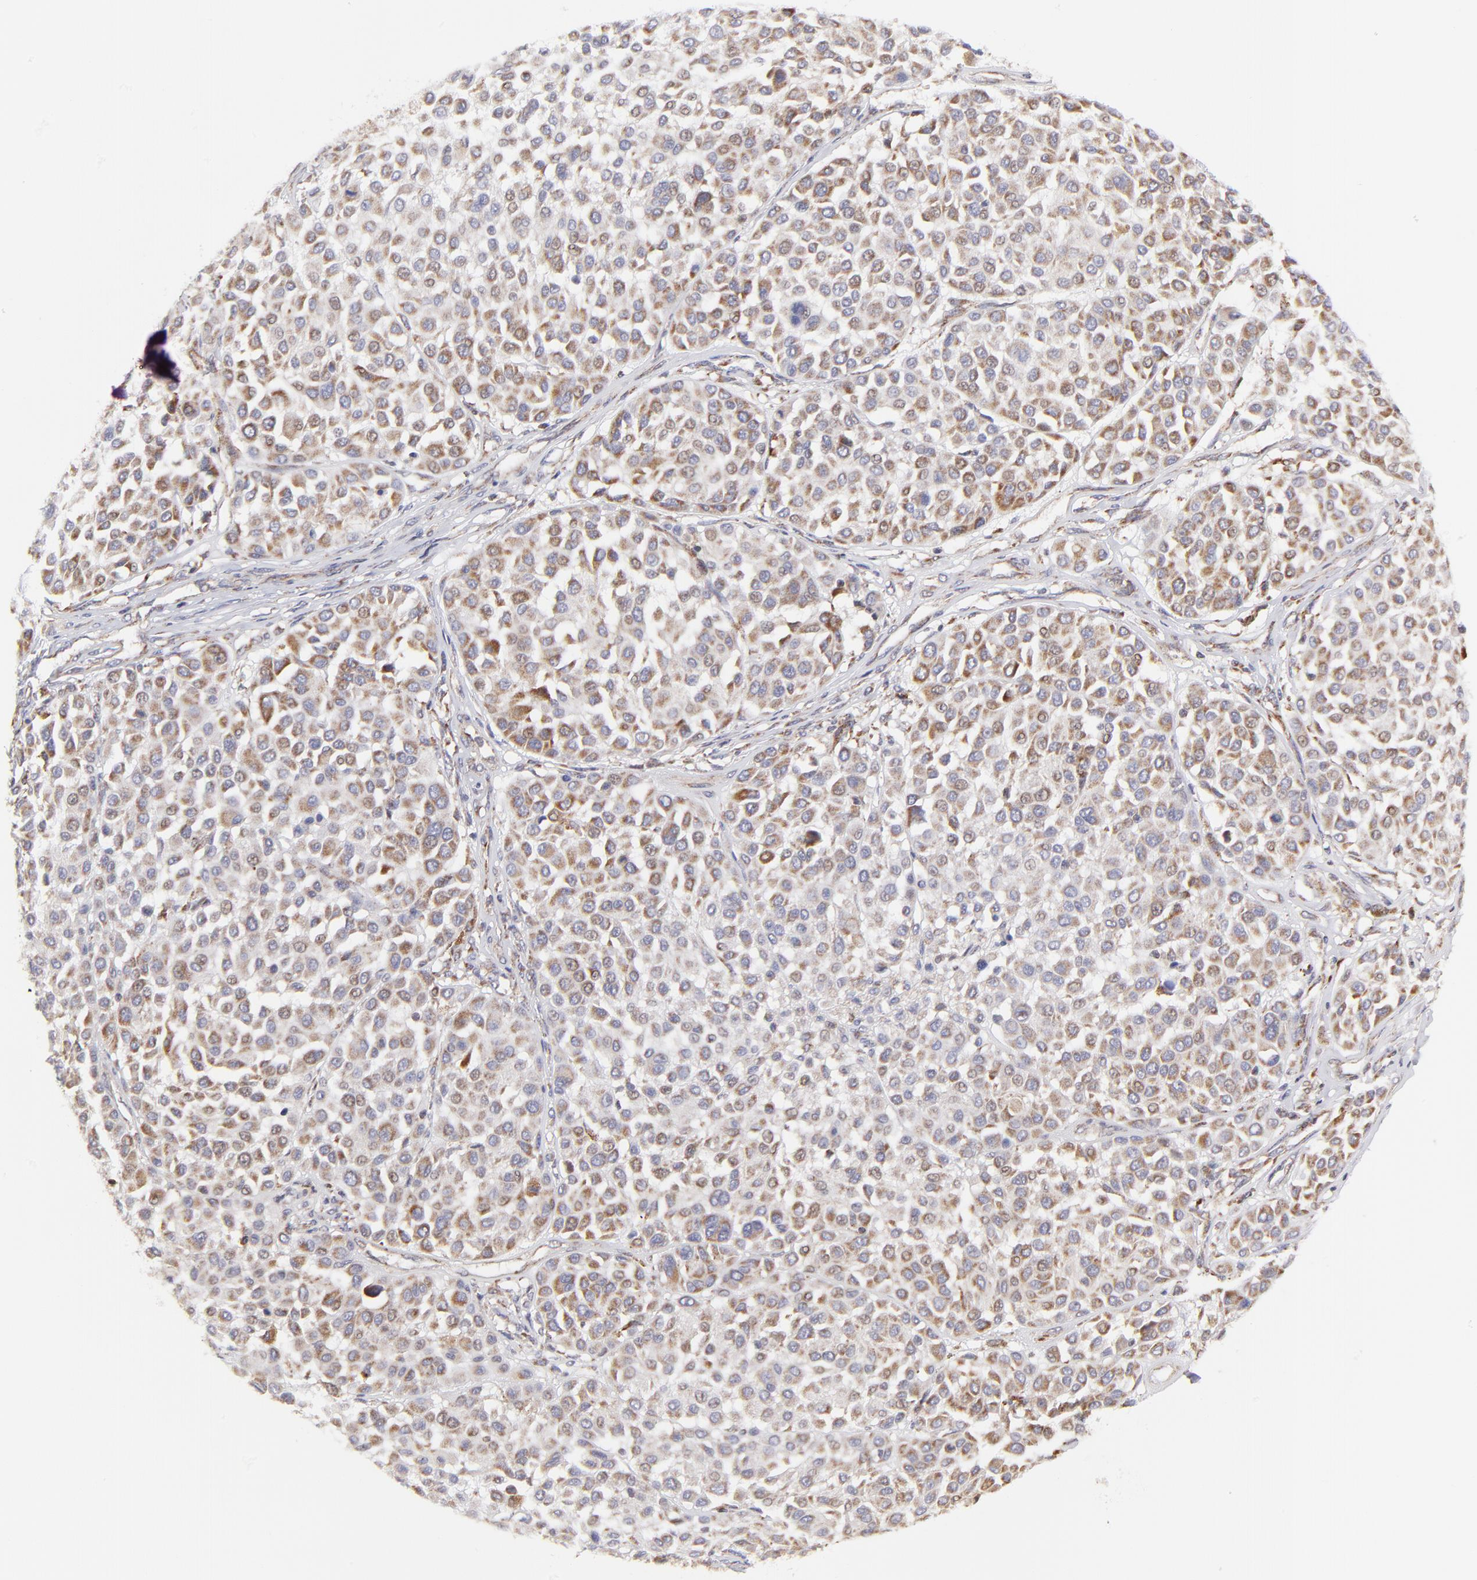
{"staining": {"intensity": "weak", "quantity": ">75%", "location": "cytoplasmic/membranous"}, "tissue": "melanoma", "cell_type": "Tumor cells", "image_type": "cancer", "snomed": [{"axis": "morphology", "description": "Malignant melanoma, Metastatic site"}, {"axis": "topography", "description": "Soft tissue"}], "caption": "The image displays staining of melanoma, revealing weak cytoplasmic/membranous protein expression (brown color) within tumor cells.", "gene": "MAP2K7", "patient": {"sex": "male", "age": 41}}